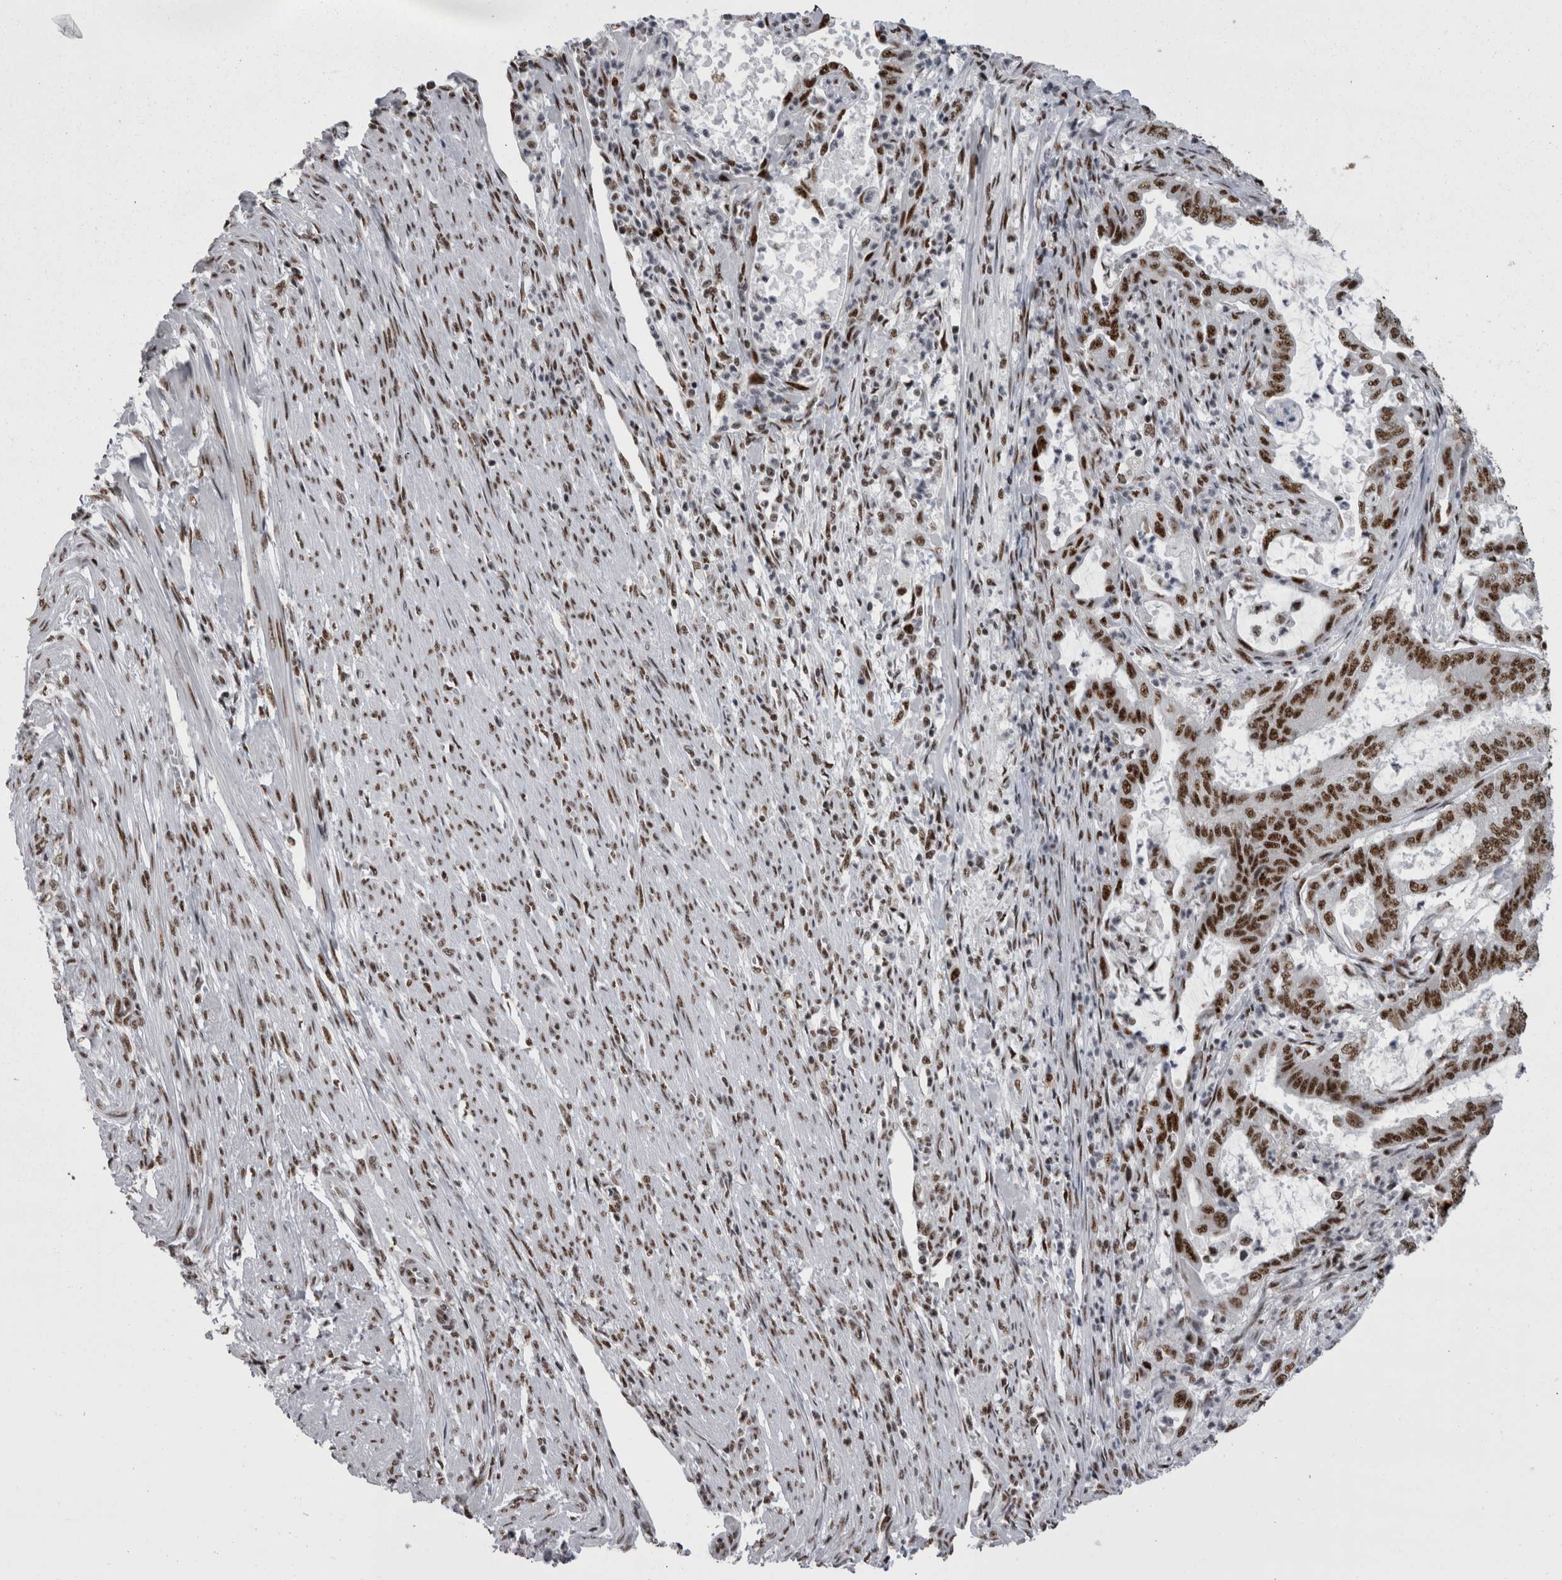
{"staining": {"intensity": "strong", "quantity": ">75%", "location": "nuclear"}, "tissue": "endometrial cancer", "cell_type": "Tumor cells", "image_type": "cancer", "snomed": [{"axis": "morphology", "description": "Adenocarcinoma, NOS"}, {"axis": "topography", "description": "Endometrium"}], "caption": "The image demonstrates staining of endometrial adenocarcinoma, revealing strong nuclear protein expression (brown color) within tumor cells.", "gene": "SNRNP40", "patient": {"sex": "female", "age": 51}}